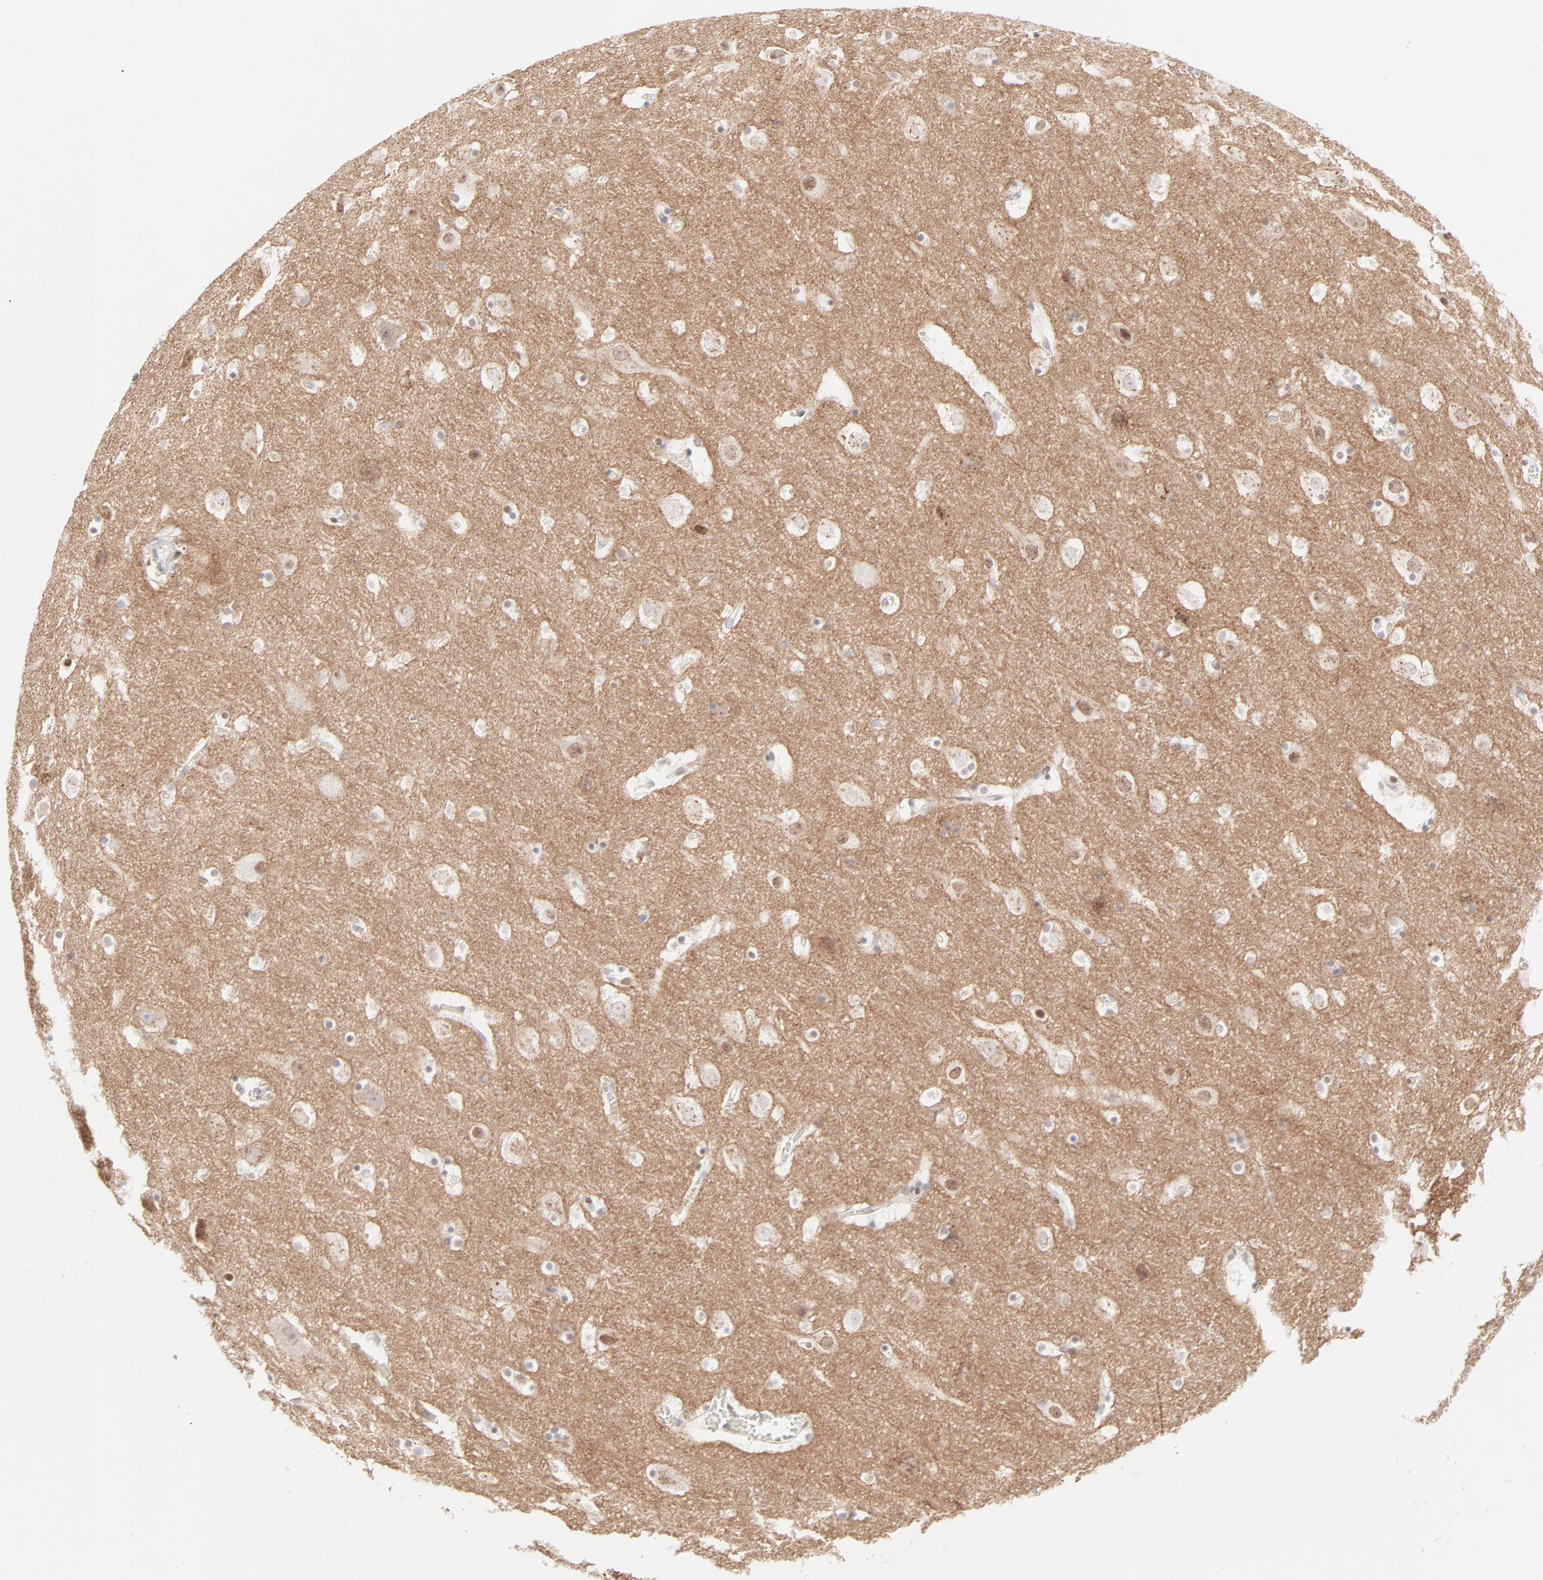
{"staining": {"intensity": "negative", "quantity": "none", "location": "none"}, "tissue": "cerebral cortex", "cell_type": "Endothelial cells", "image_type": "normal", "snomed": [{"axis": "morphology", "description": "Normal tissue, NOS"}, {"axis": "topography", "description": "Cerebral cortex"}], "caption": "DAB immunohistochemical staining of unremarkable cerebral cortex reveals no significant staining in endothelial cells.", "gene": "PRKCB", "patient": {"sex": "male", "age": 45}}